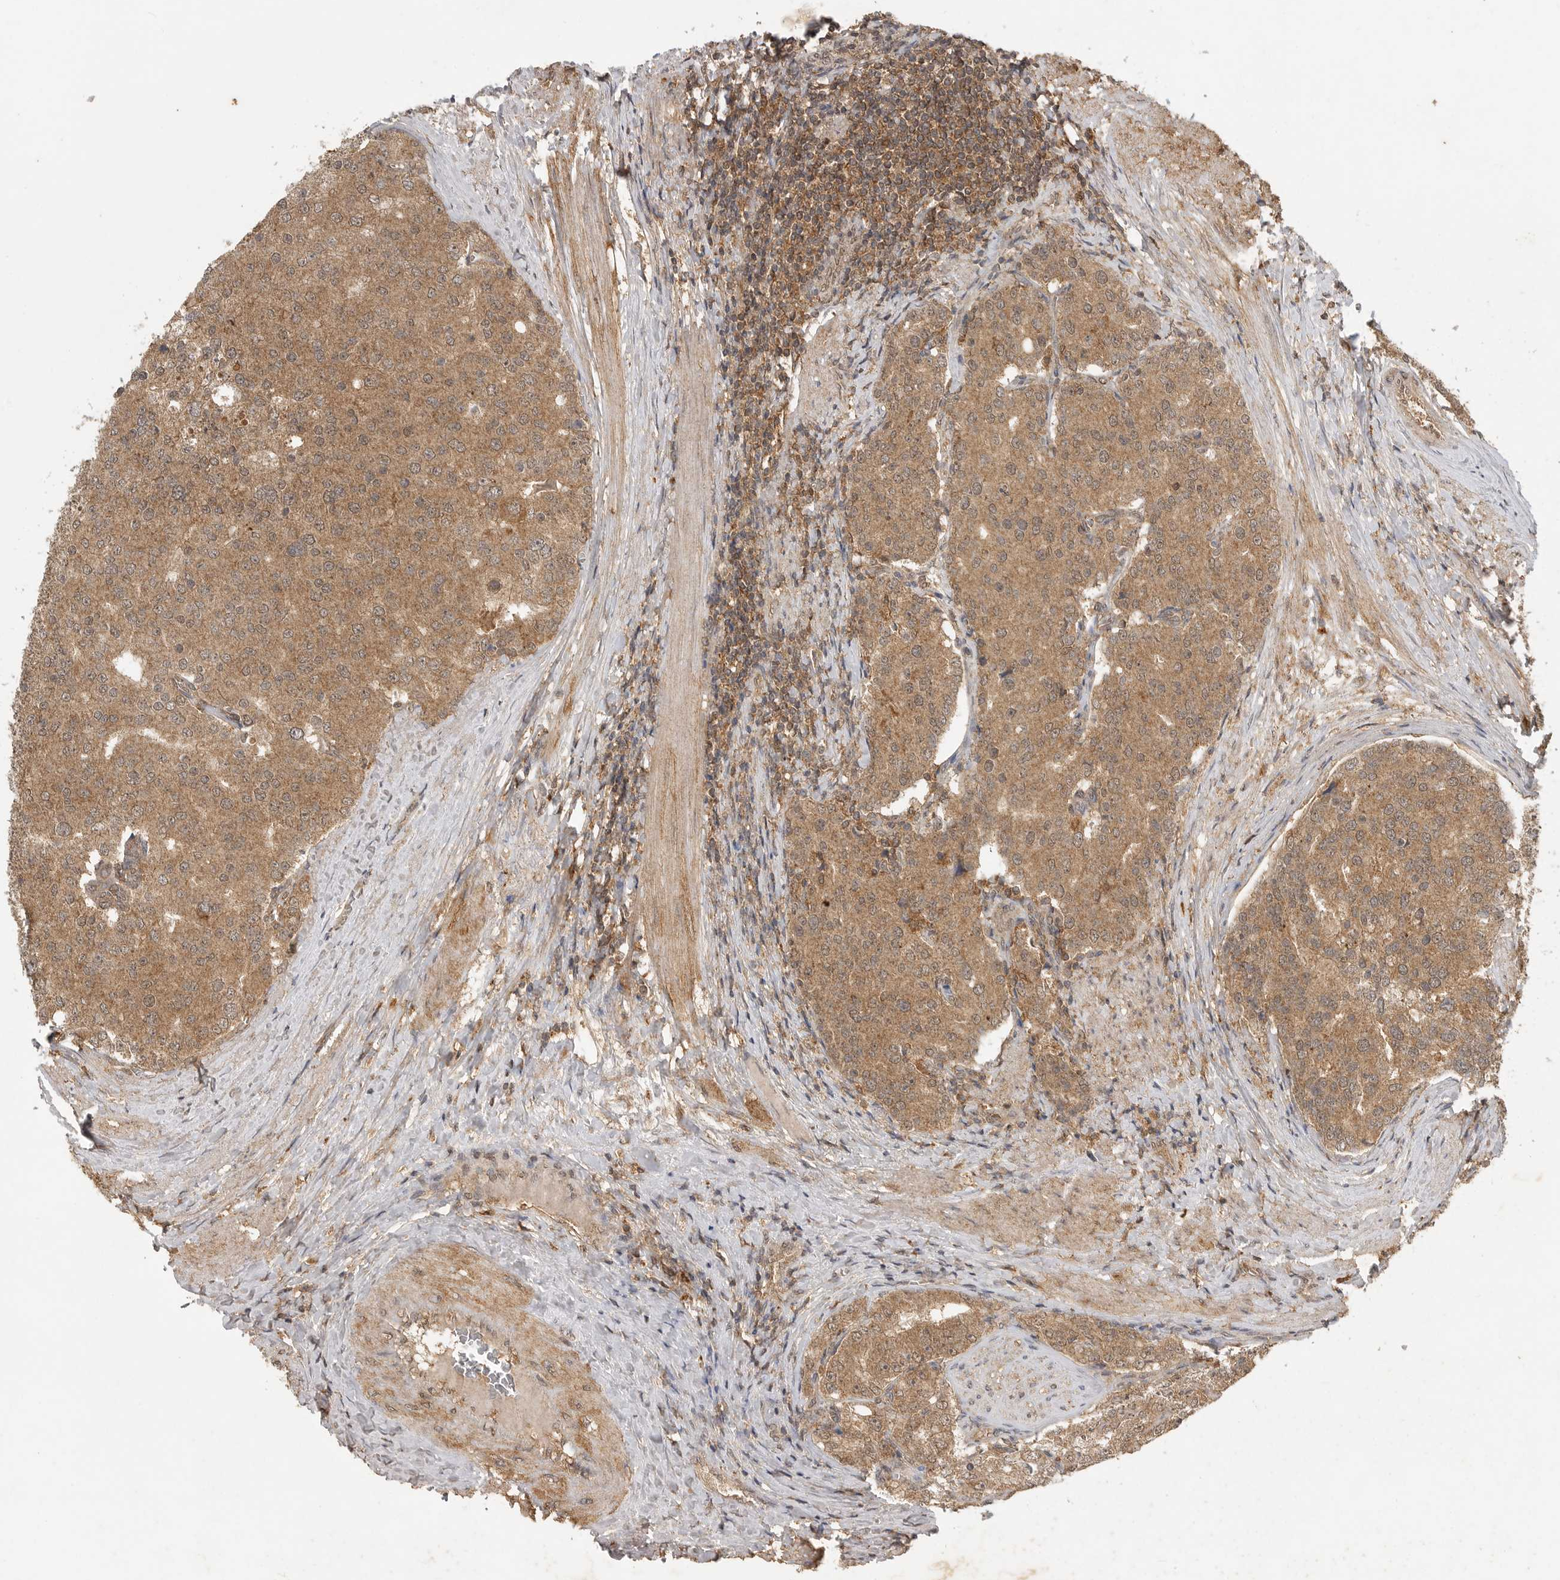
{"staining": {"intensity": "moderate", "quantity": ">75%", "location": "cytoplasmic/membranous,nuclear"}, "tissue": "prostate cancer", "cell_type": "Tumor cells", "image_type": "cancer", "snomed": [{"axis": "morphology", "description": "Adenocarcinoma, High grade"}, {"axis": "topography", "description": "Prostate"}], "caption": "Human prostate cancer (adenocarcinoma (high-grade)) stained for a protein (brown) exhibits moderate cytoplasmic/membranous and nuclear positive staining in approximately >75% of tumor cells.", "gene": "ICOSLG", "patient": {"sex": "male", "age": 50}}